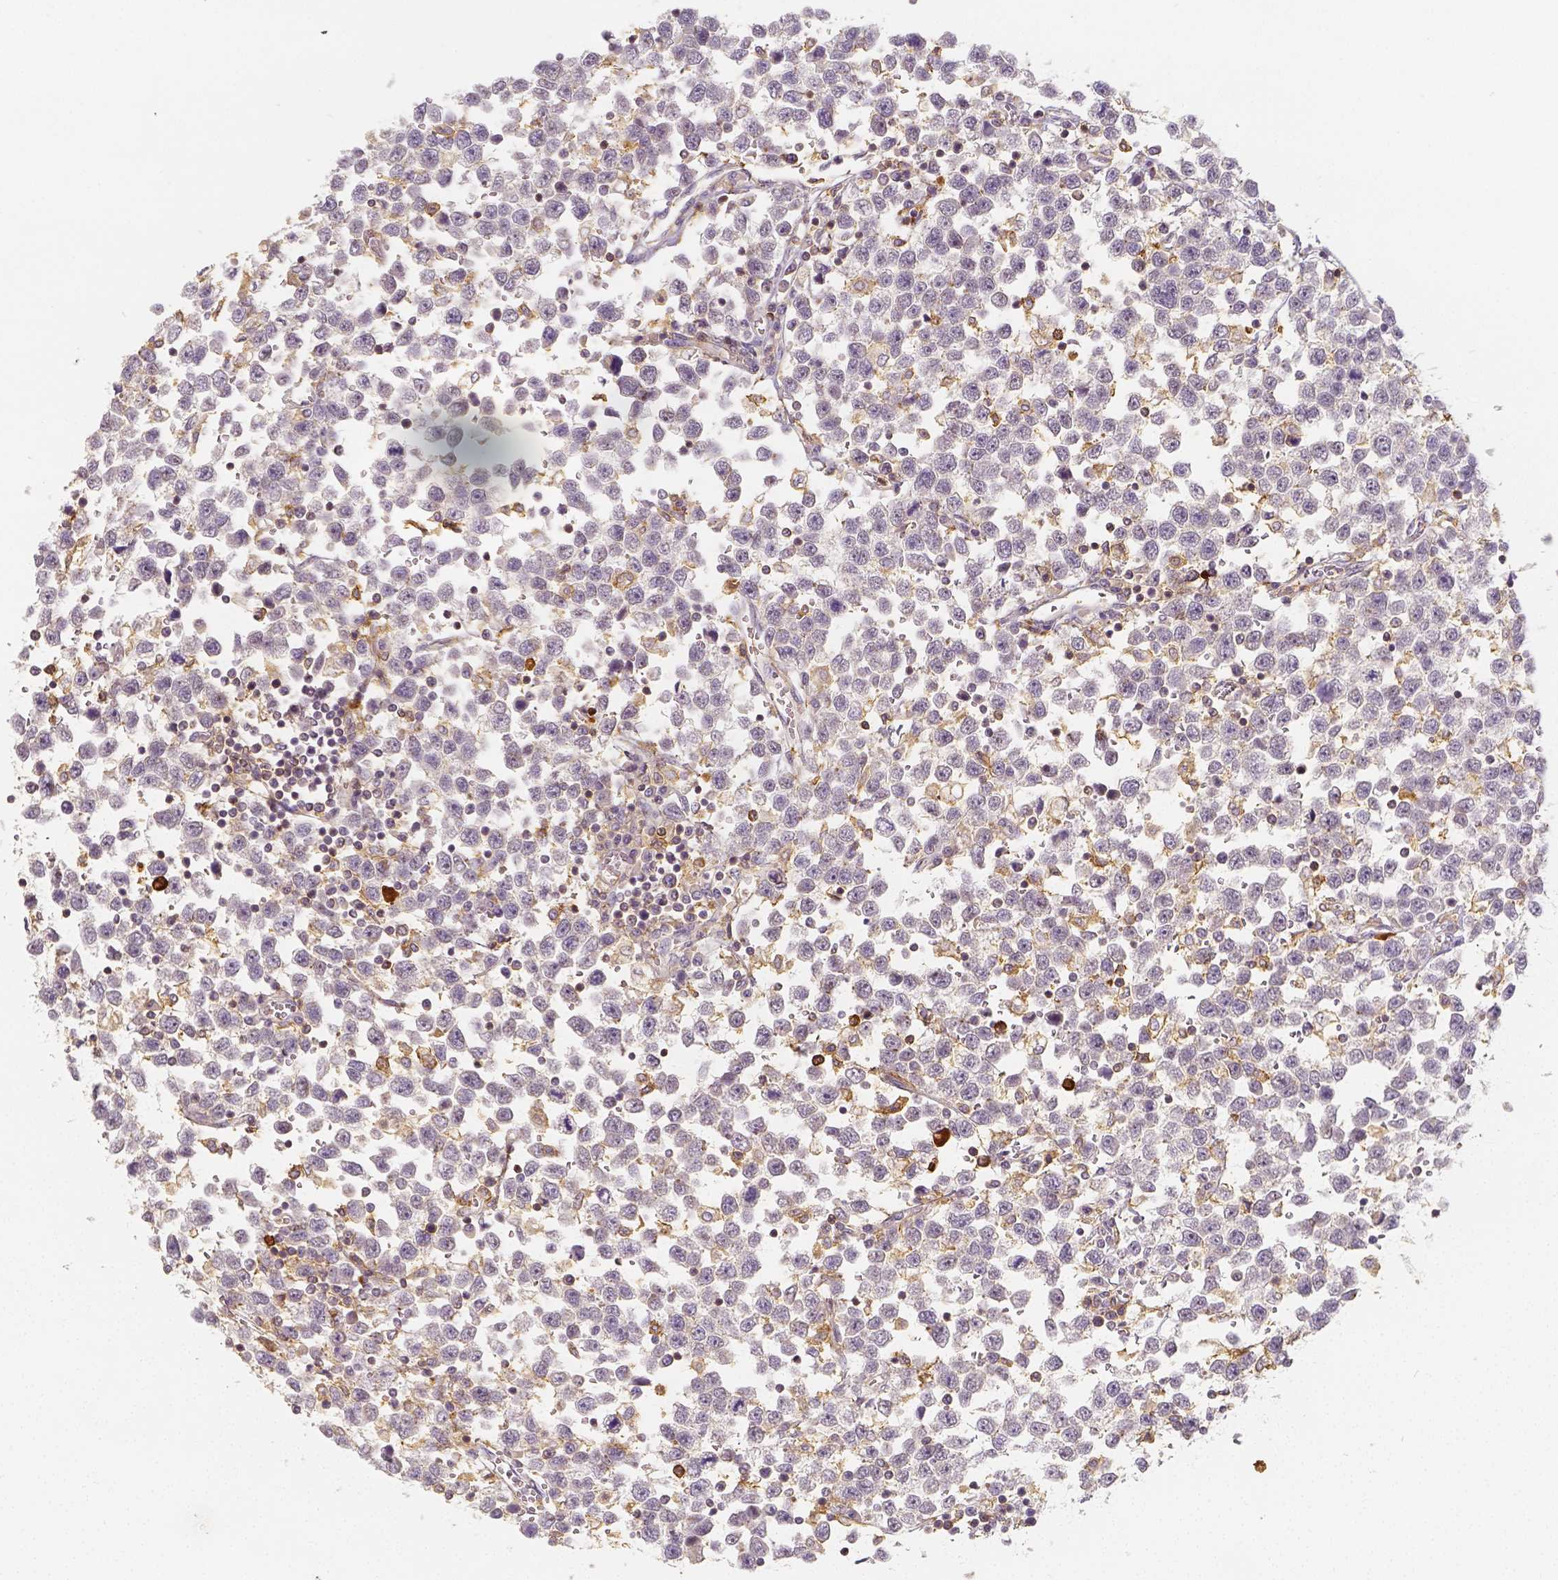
{"staining": {"intensity": "negative", "quantity": "none", "location": "none"}, "tissue": "testis cancer", "cell_type": "Tumor cells", "image_type": "cancer", "snomed": [{"axis": "morphology", "description": "Seminoma, NOS"}, {"axis": "topography", "description": "Testis"}], "caption": "A high-resolution micrograph shows immunohistochemistry (IHC) staining of seminoma (testis), which displays no significant positivity in tumor cells. The staining was performed using DAB to visualize the protein expression in brown, while the nuclei were stained in blue with hematoxylin (Magnification: 20x).", "gene": "PTPRJ", "patient": {"sex": "male", "age": 34}}